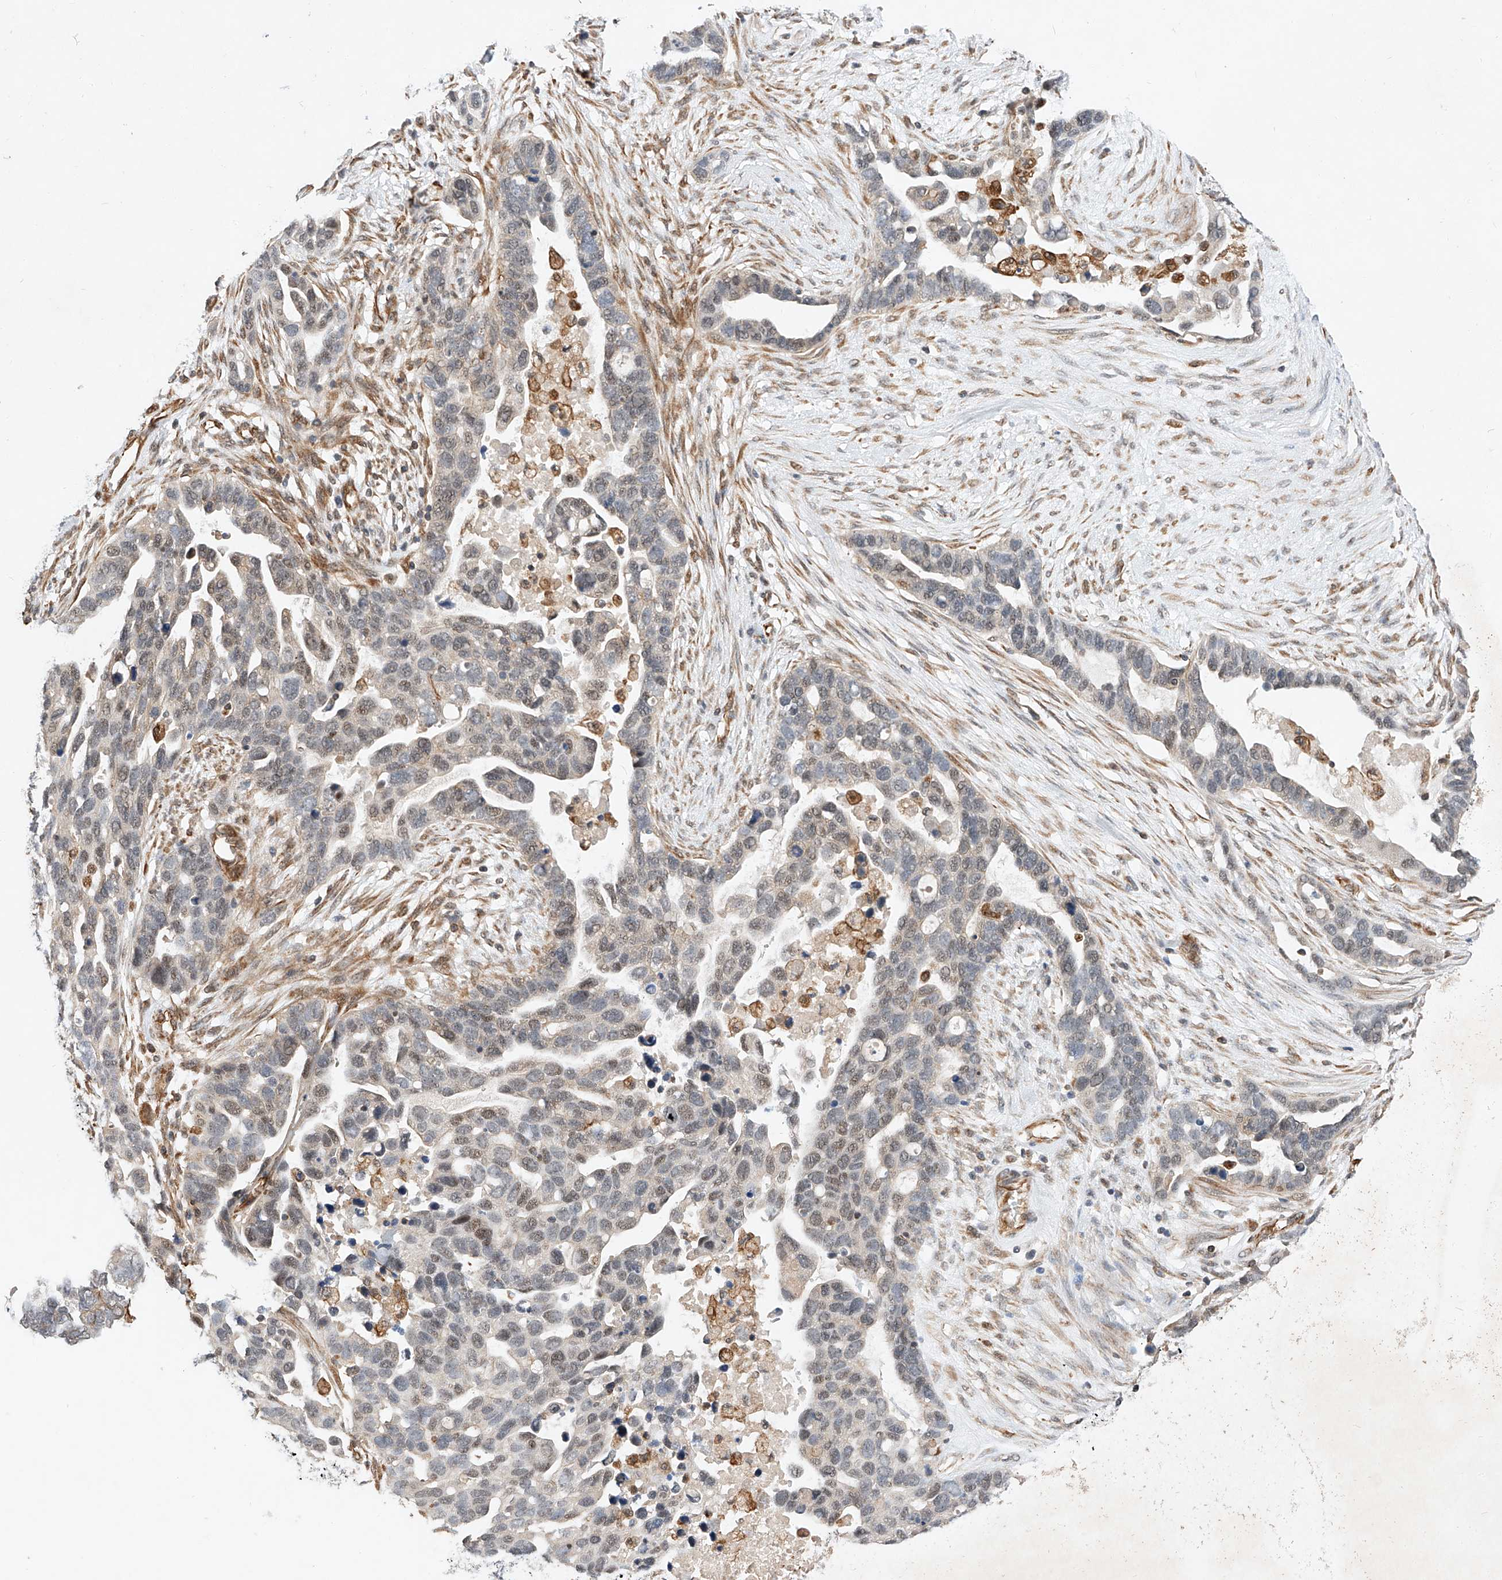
{"staining": {"intensity": "moderate", "quantity": "<25%", "location": "nuclear"}, "tissue": "ovarian cancer", "cell_type": "Tumor cells", "image_type": "cancer", "snomed": [{"axis": "morphology", "description": "Cystadenocarcinoma, serous, NOS"}, {"axis": "topography", "description": "Ovary"}], "caption": "High-magnification brightfield microscopy of ovarian serous cystadenocarcinoma stained with DAB (brown) and counterstained with hematoxylin (blue). tumor cells exhibit moderate nuclear expression is seen in about<25% of cells.", "gene": "AMD1", "patient": {"sex": "female", "age": 54}}